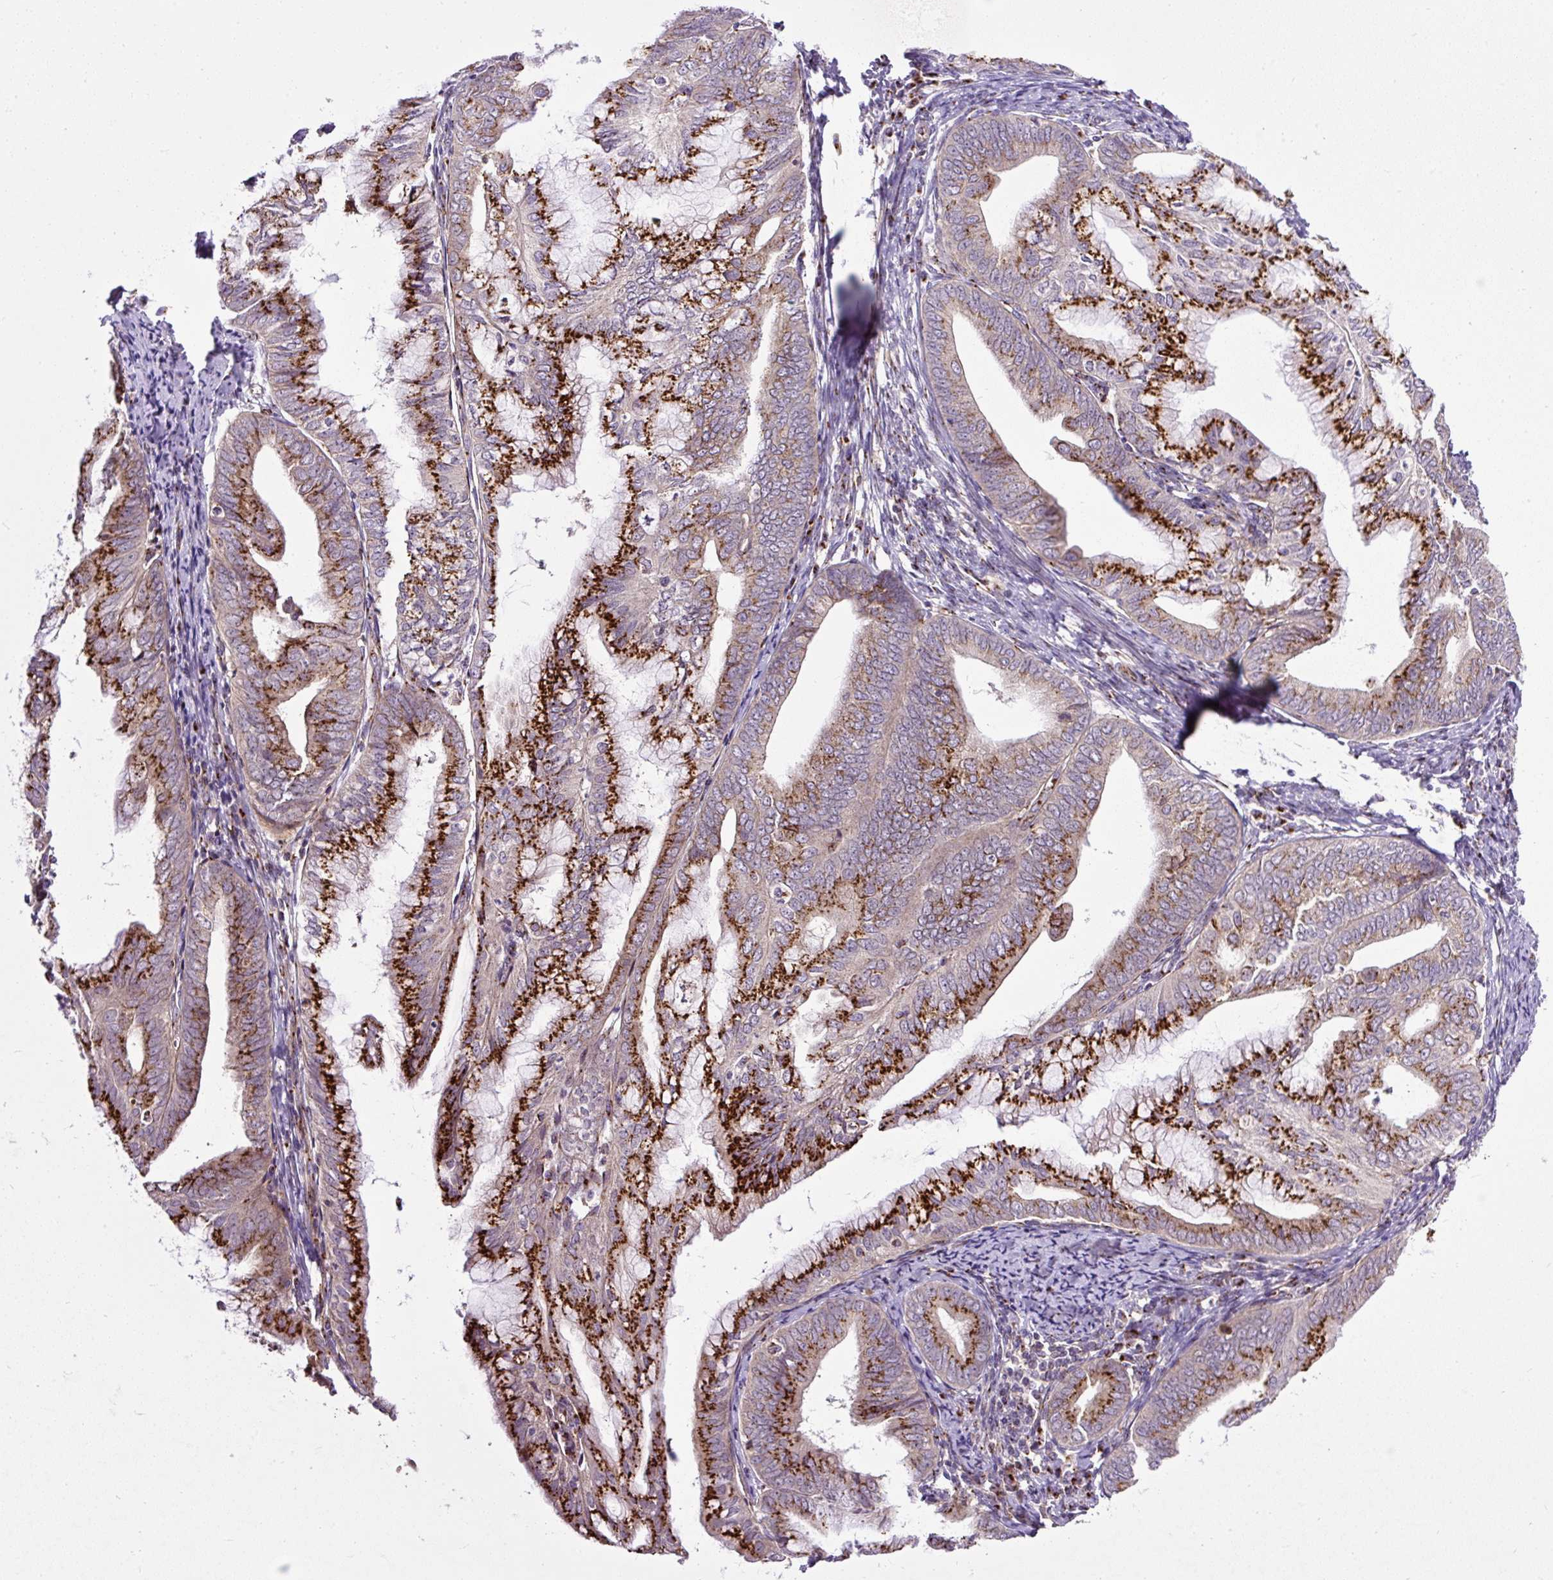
{"staining": {"intensity": "strong", "quantity": ">75%", "location": "cytoplasmic/membranous"}, "tissue": "endometrial cancer", "cell_type": "Tumor cells", "image_type": "cancer", "snomed": [{"axis": "morphology", "description": "Adenocarcinoma, NOS"}, {"axis": "topography", "description": "Endometrium"}], "caption": "Endometrial cancer tissue displays strong cytoplasmic/membranous positivity in approximately >75% of tumor cells, visualized by immunohistochemistry. The protein of interest is shown in brown color, while the nuclei are stained blue.", "gene": "MSMP", "patient": {"sex": "female", "age": 75}}